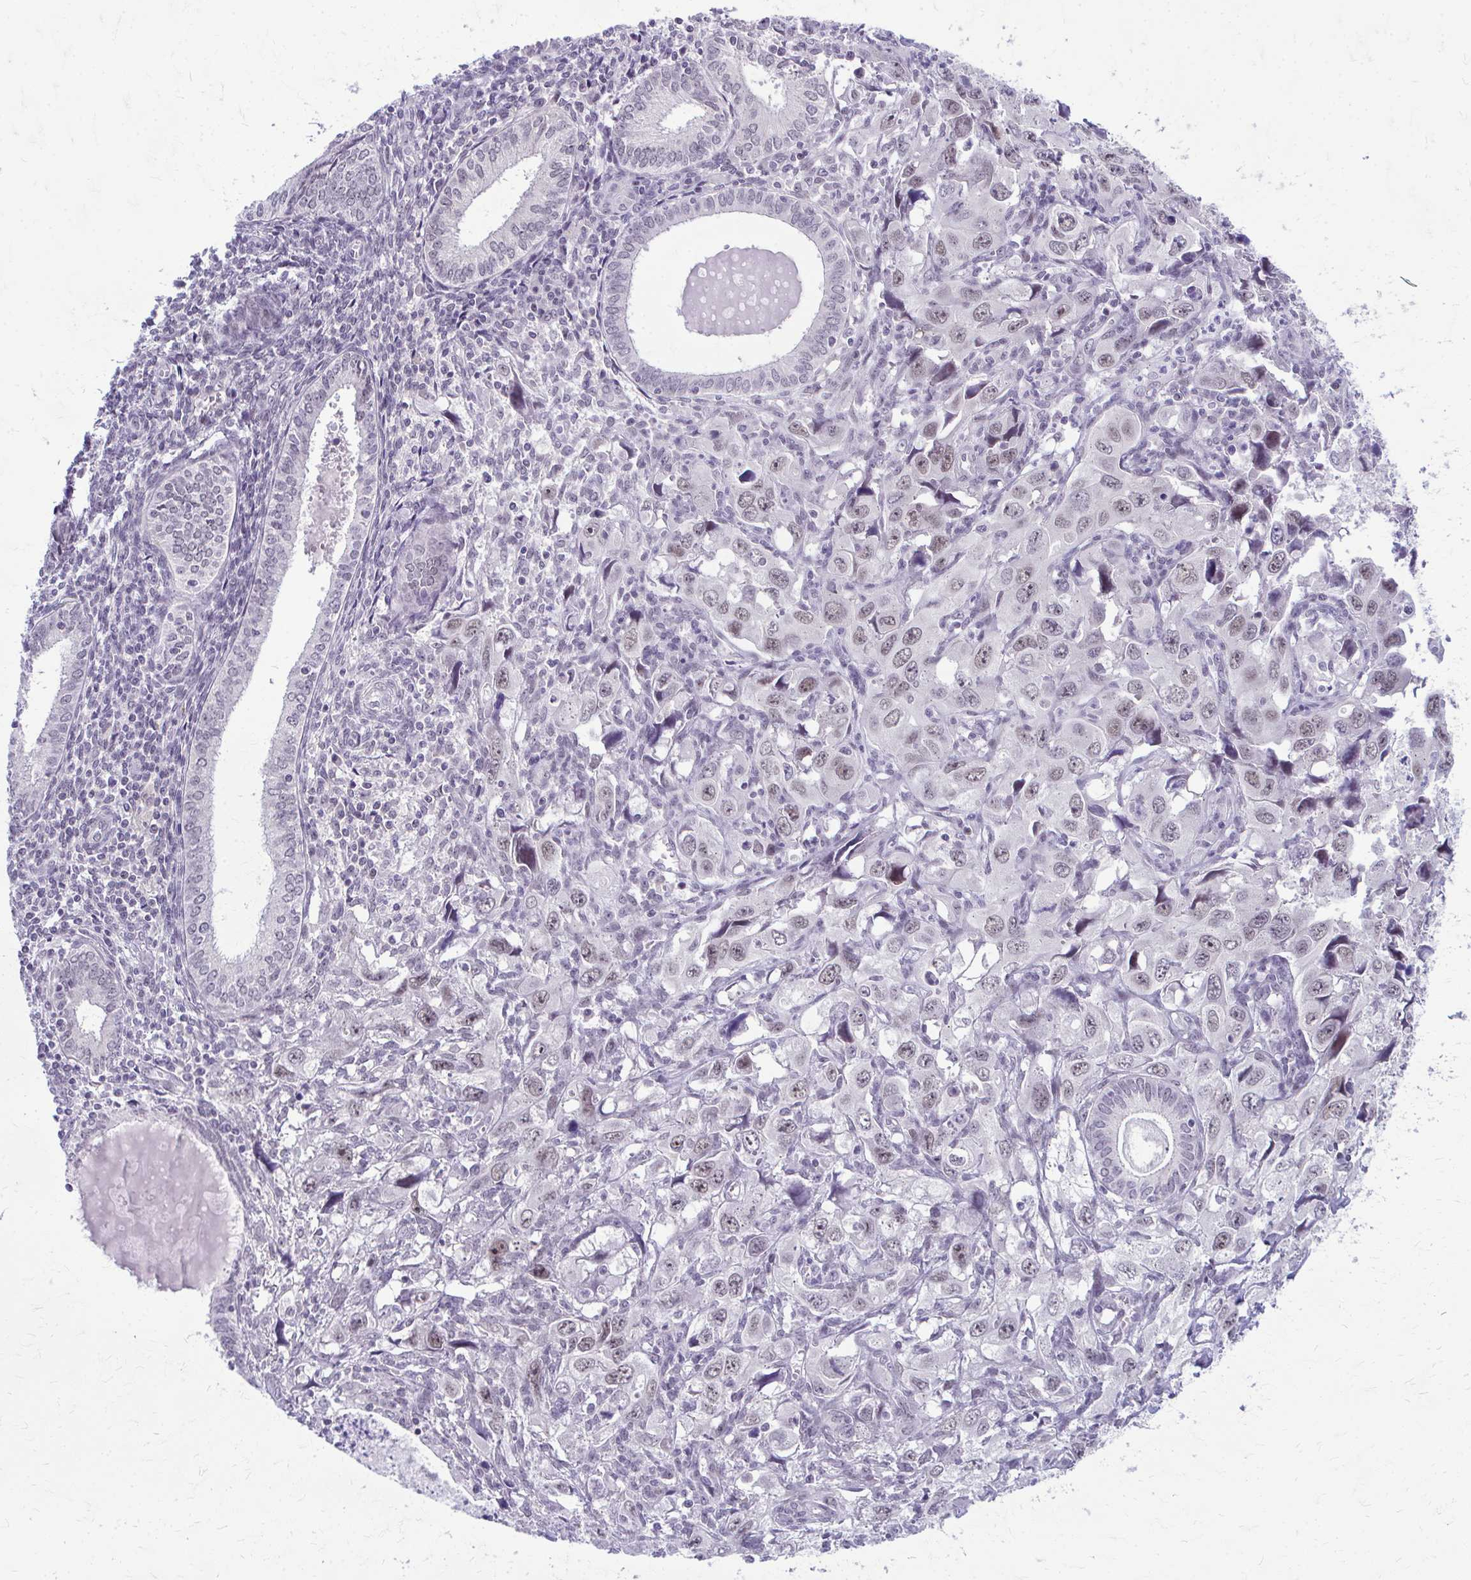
{"staining": {"intensity": "weak", "quantity": "25%-75%", "location": "nuclear"}, "tissue": "endometrial cancer", "cell_type": "Tumor cells", "image_type": "cancer", "snomed": [{"axis": "morphology", "description": "Adenocarcinoma, NOS"}, {"axis": "topography", "description": "Uterus"}], "caption": "High-magnification brightfield microscopy of endometrial cancer stained with DAB (3,3'-diaminobenzidine) (brown) and counterstained with hematoxylin (blue). tumor cells exhibit weak nuclear positivity is appreciated in about25%-75% of cells.", "gene": "MAF1", "patient": {"sex": "female", "age": 62}}